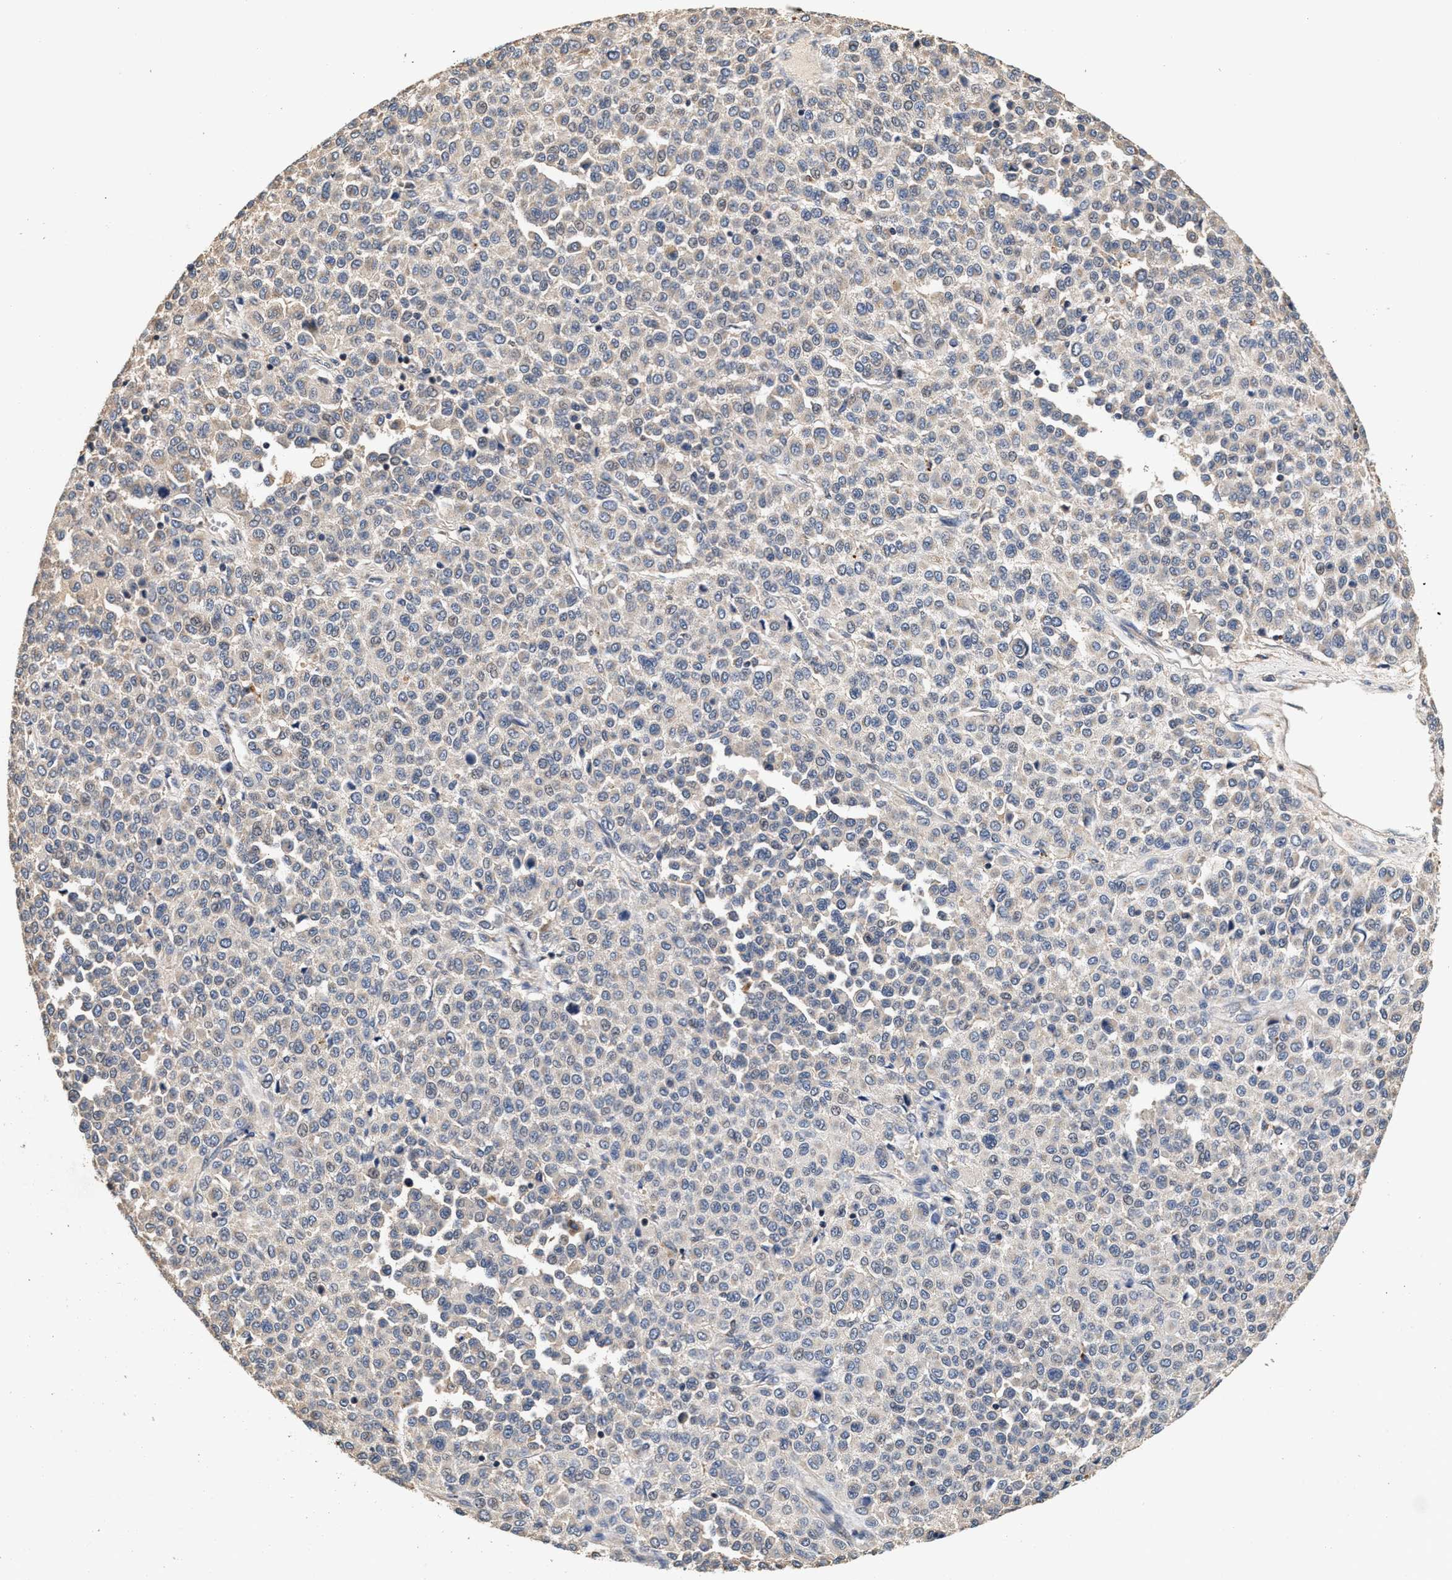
{"staining": {"intensity": "negative", "quantity": "none", "location": "none"}, "tissue": "melanoma", "cell_type": "Tumor cells", "image_type": "cancer", "snomed": [{"axis": "morphology", "description": "Malignant melanoma, Metastatic site"}, {"axis": "topography", "description": "Pancreas"}], "caption": "A micrograph of melanoma stained for a protein displays no brown staining in tumor cells. (DAB (3,3'-diaminobenzidine) IHC visualized using brightfield microscopy, high magnification).", "gene": "PTGR3", "patient": {"sex": "female", "age": 30}}